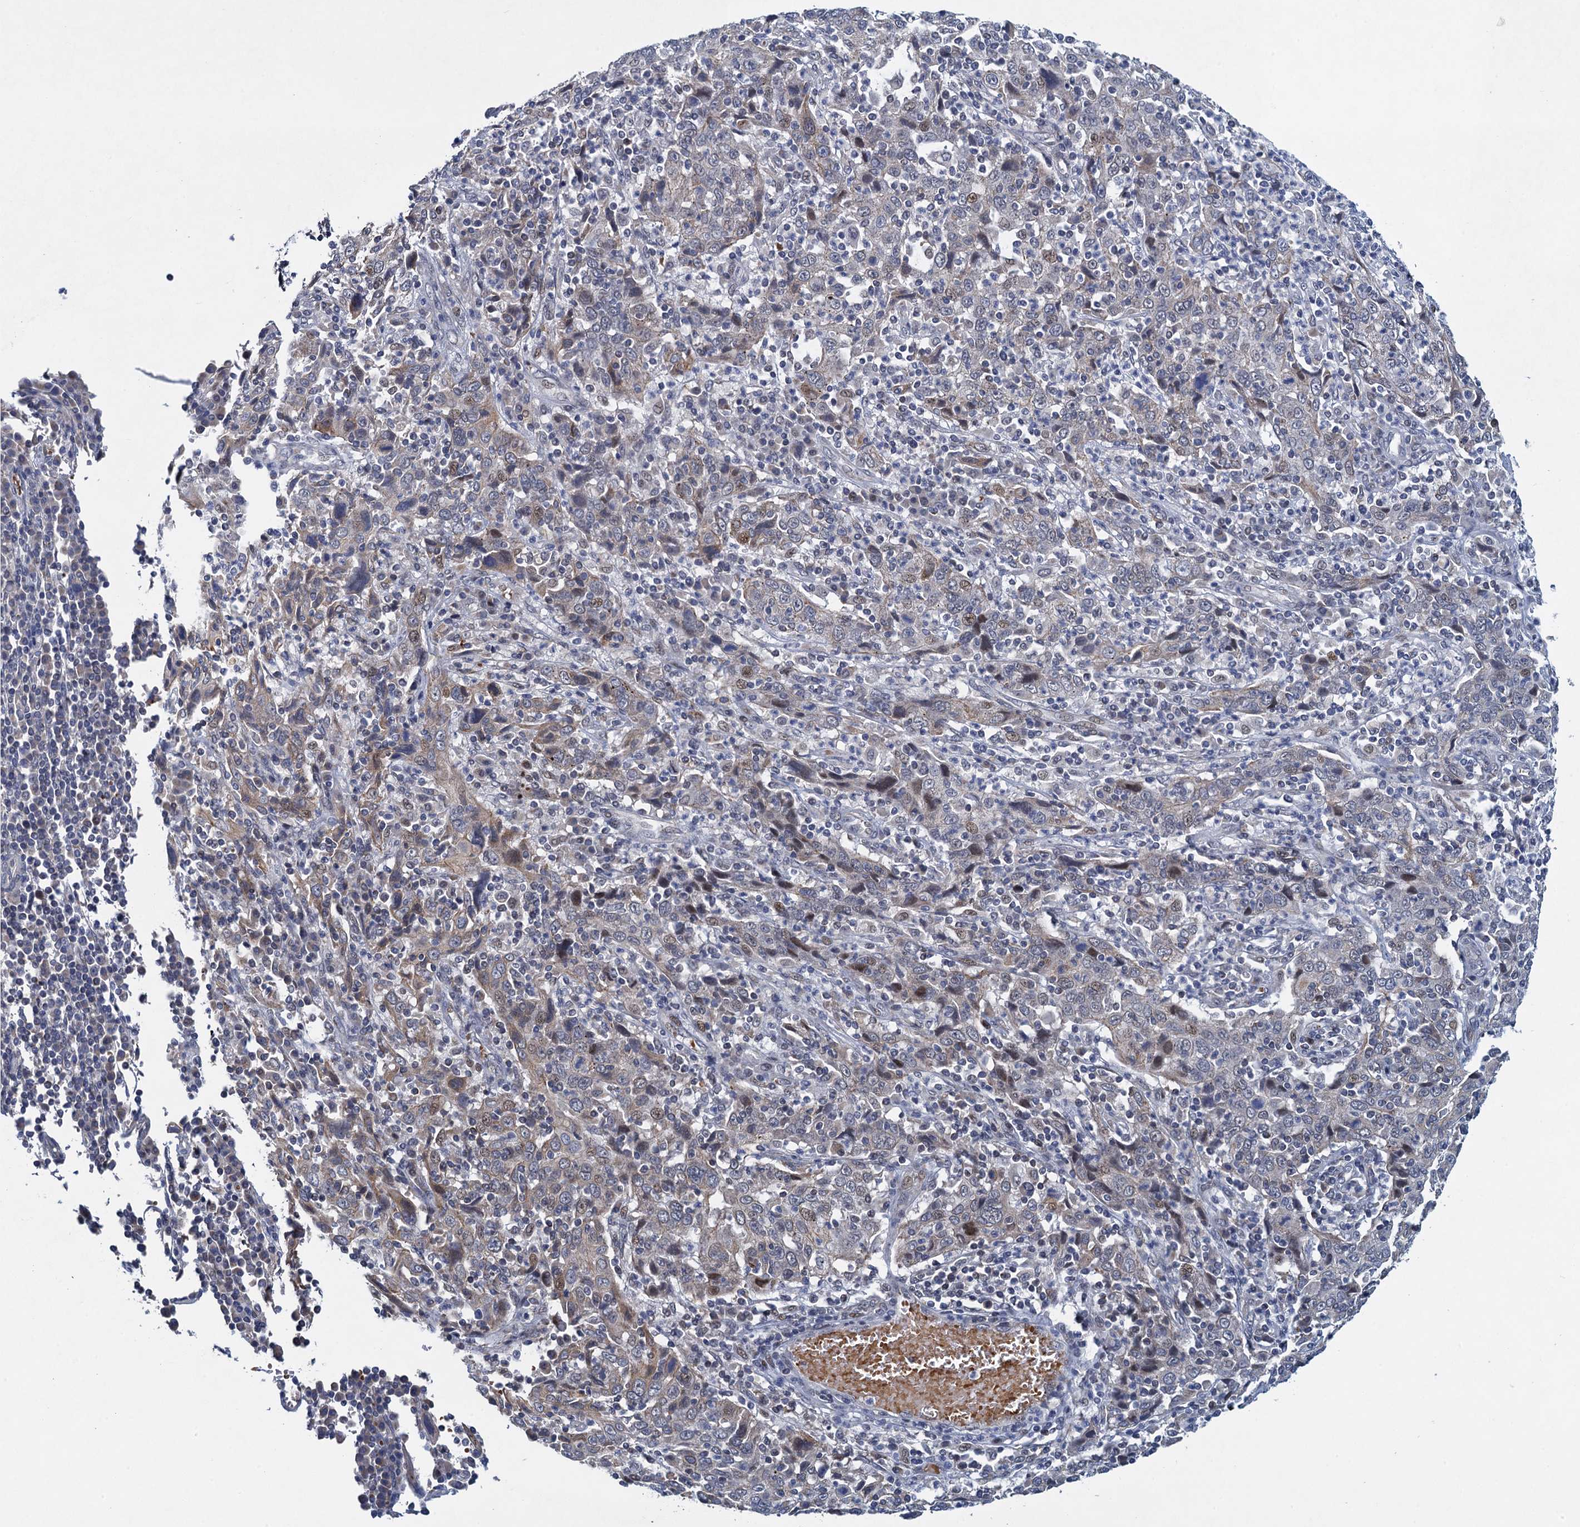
{"staining": {"intensity": "weak", "quantity": "<25%", "location": "cytoplasmic/membranous"}, "tissue": "cervical cancer", "cell_type": "Tumor cells", "image_type": "cancer", "snomed": [{"axis": "morphology", "description": "Squamous cell carcinoma, NOS"}, {"axis": "topography", "description": "Cervix"}], "caption": "The immunohistochemistry histopathology image has no significant staining in tumor cells of cervical cancer (squamous cell carcinoma) tissue.", "gene": "ATOSA", "patient": {"sex": "female", "age": 46}}